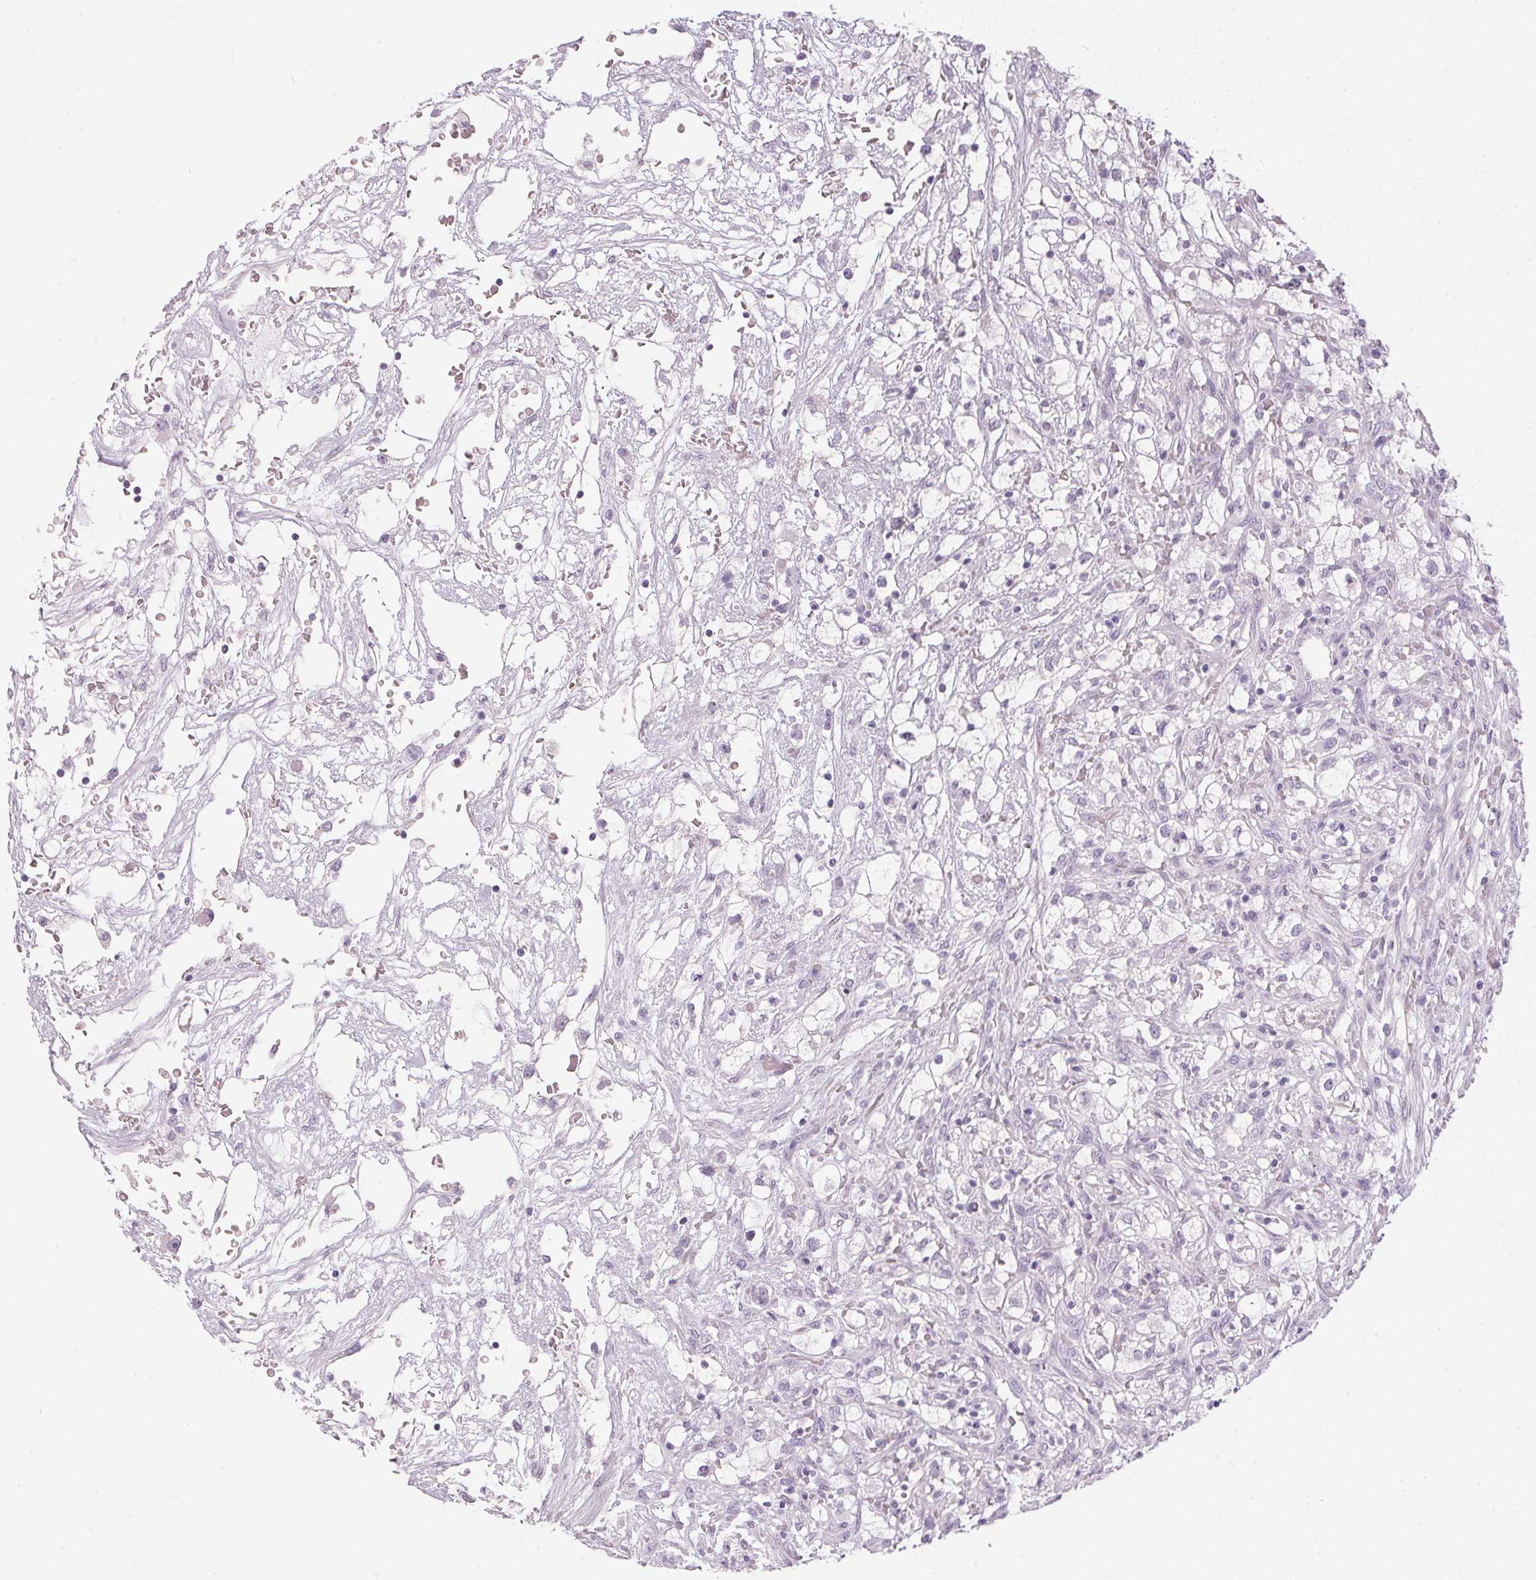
{"staining": {"intensity": "negative", "quantity": "none", "location": "none"}, "tissue": "renal cancer", "cell_type": "Tumor cells", "image_type": "cancer", "snomed": [{"axis": "morphology", "description": "Adenocarcinoma, NOS"}, {"axis": "topography", "description": "Kidney"}], "caption": "The image shows no significant staining in tumor cells of renal cancer.", "gene": "CADPS", "patient": {"sex": "male", "age": 59}}